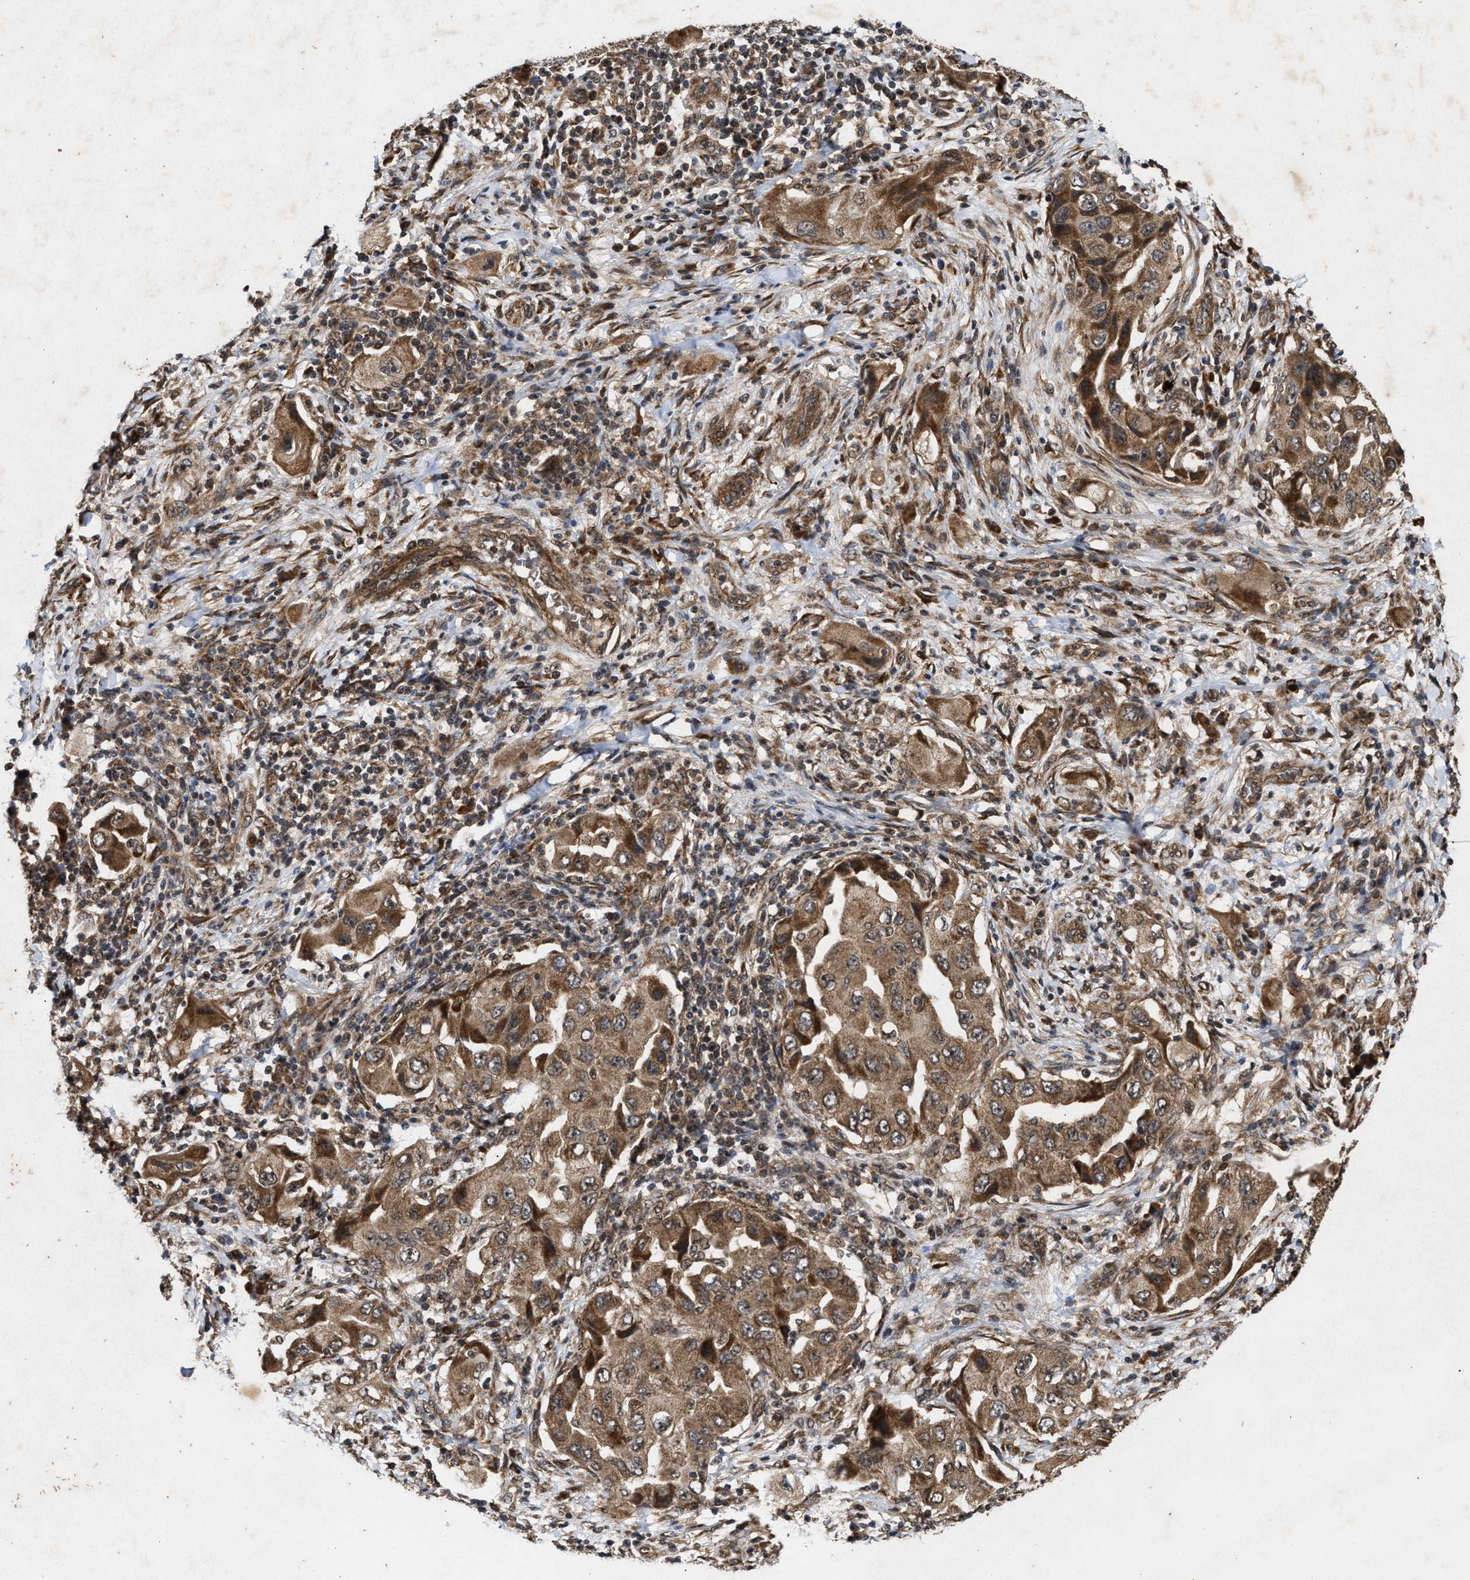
{"staining": {"intensity": "moderate", "quantity": ">75%", "location": "cytoplasmic/membranous"}, "tissue": "lung cancer", "cell_type": "Tumor cells", "image_type": "cancer", "snomed": [{"axis": "morphology", "description": "Adenocarcinoma, NOS"}, {"axis": "topography", "description": "Lung"}], "caption": "Brown immunohistochemical staining in lung adenocarcinoma displays moderate cytoplasmic/membranous expression in about >75% of tumor cells.", "gene": "CFLAR", "patient": {"sex": "female", "age": 65}}